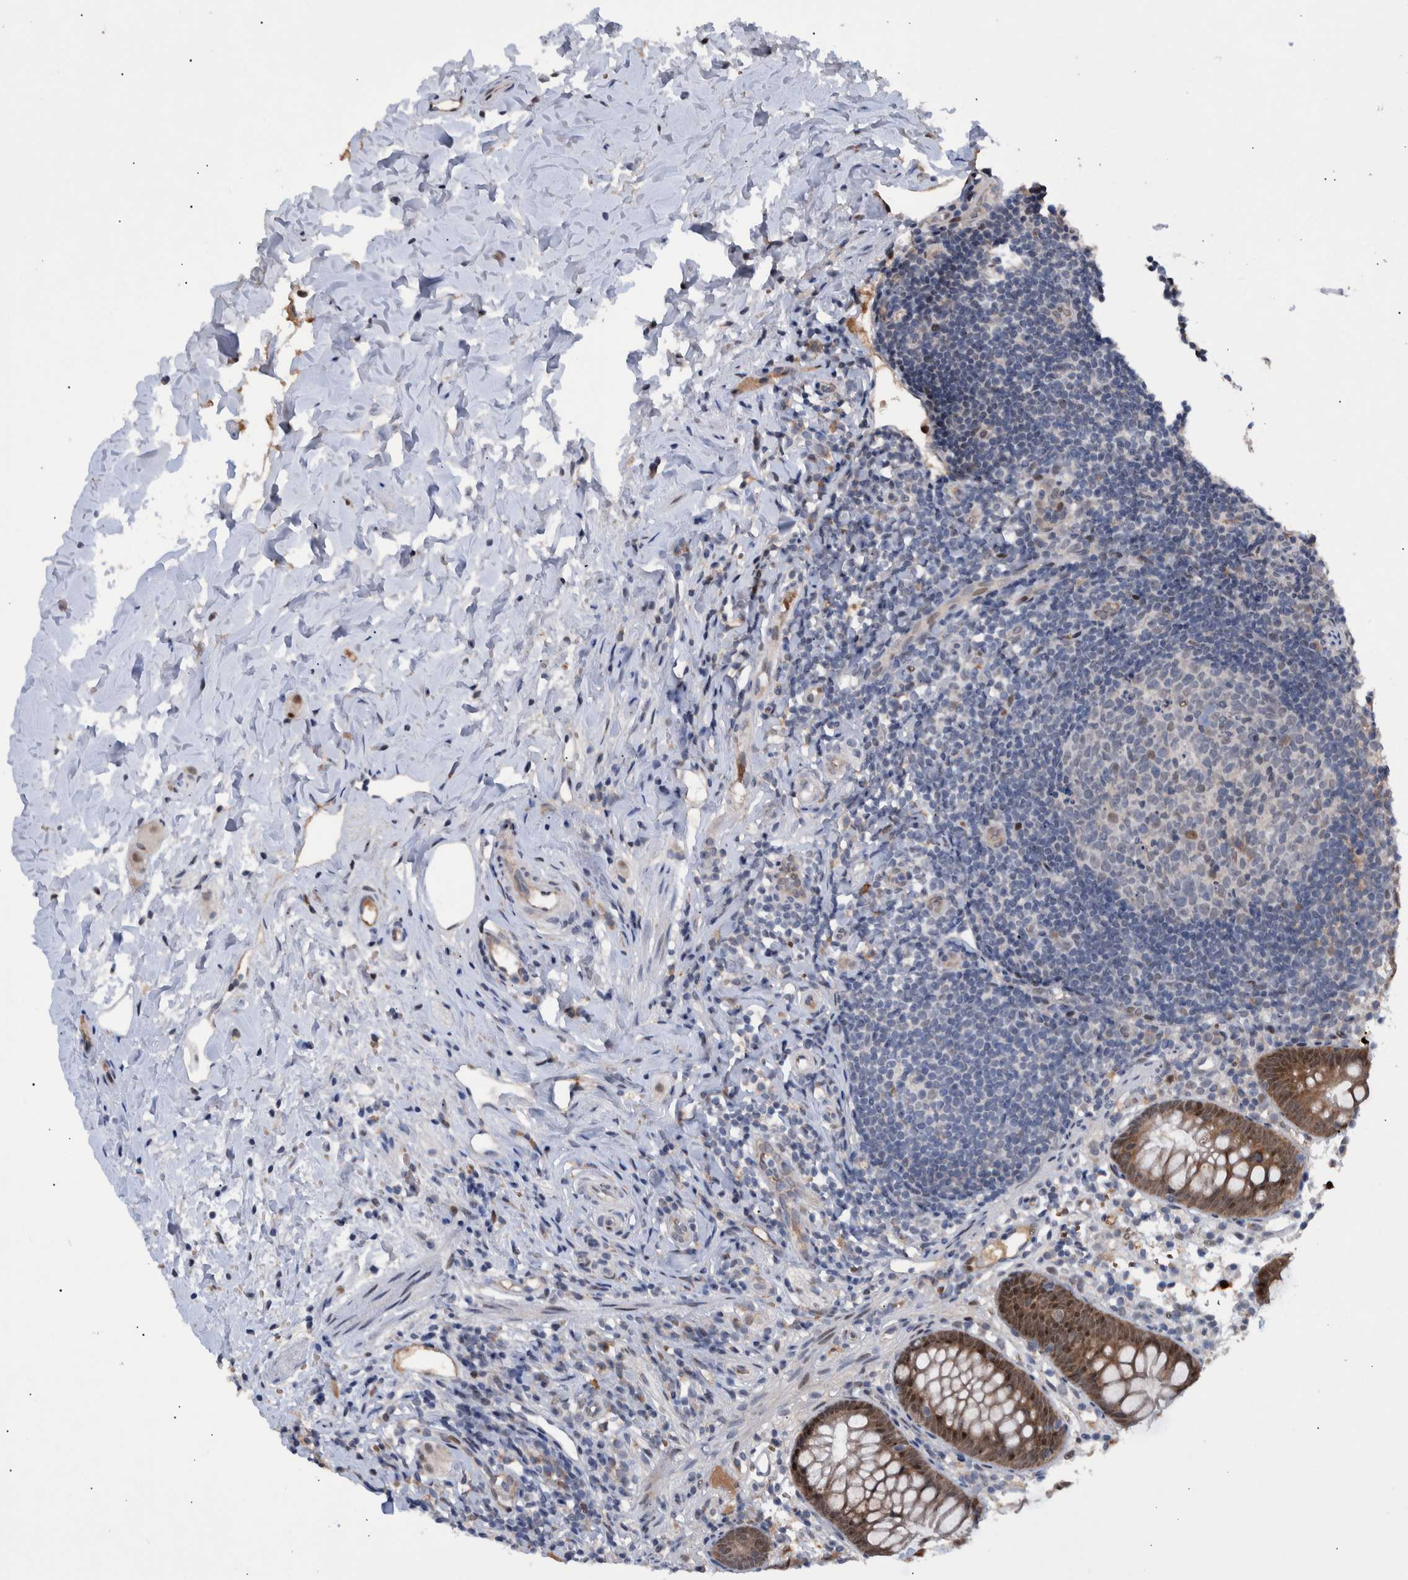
{"staining": {"intensity": "moderate", "quantity": ">75%", "location": "cytoplasmic/membranous,nuclear"}, "tissue": "appendix", "cell_type": "Glandular cells", "image_type": "normal", "snomed": [{"axis": "morphology", "description": "Normal tissue, NOS"}, {"axis": "topography", "description": "Appendix"}], "caption": "Protein expression by IHC shows moderate cytoplasmic/membranous,nuclear positivity in approximately >75% of glandular cells in benign appendix.", "gene": "ESRP1", "patient": {"sex": "female", "age": 20}}